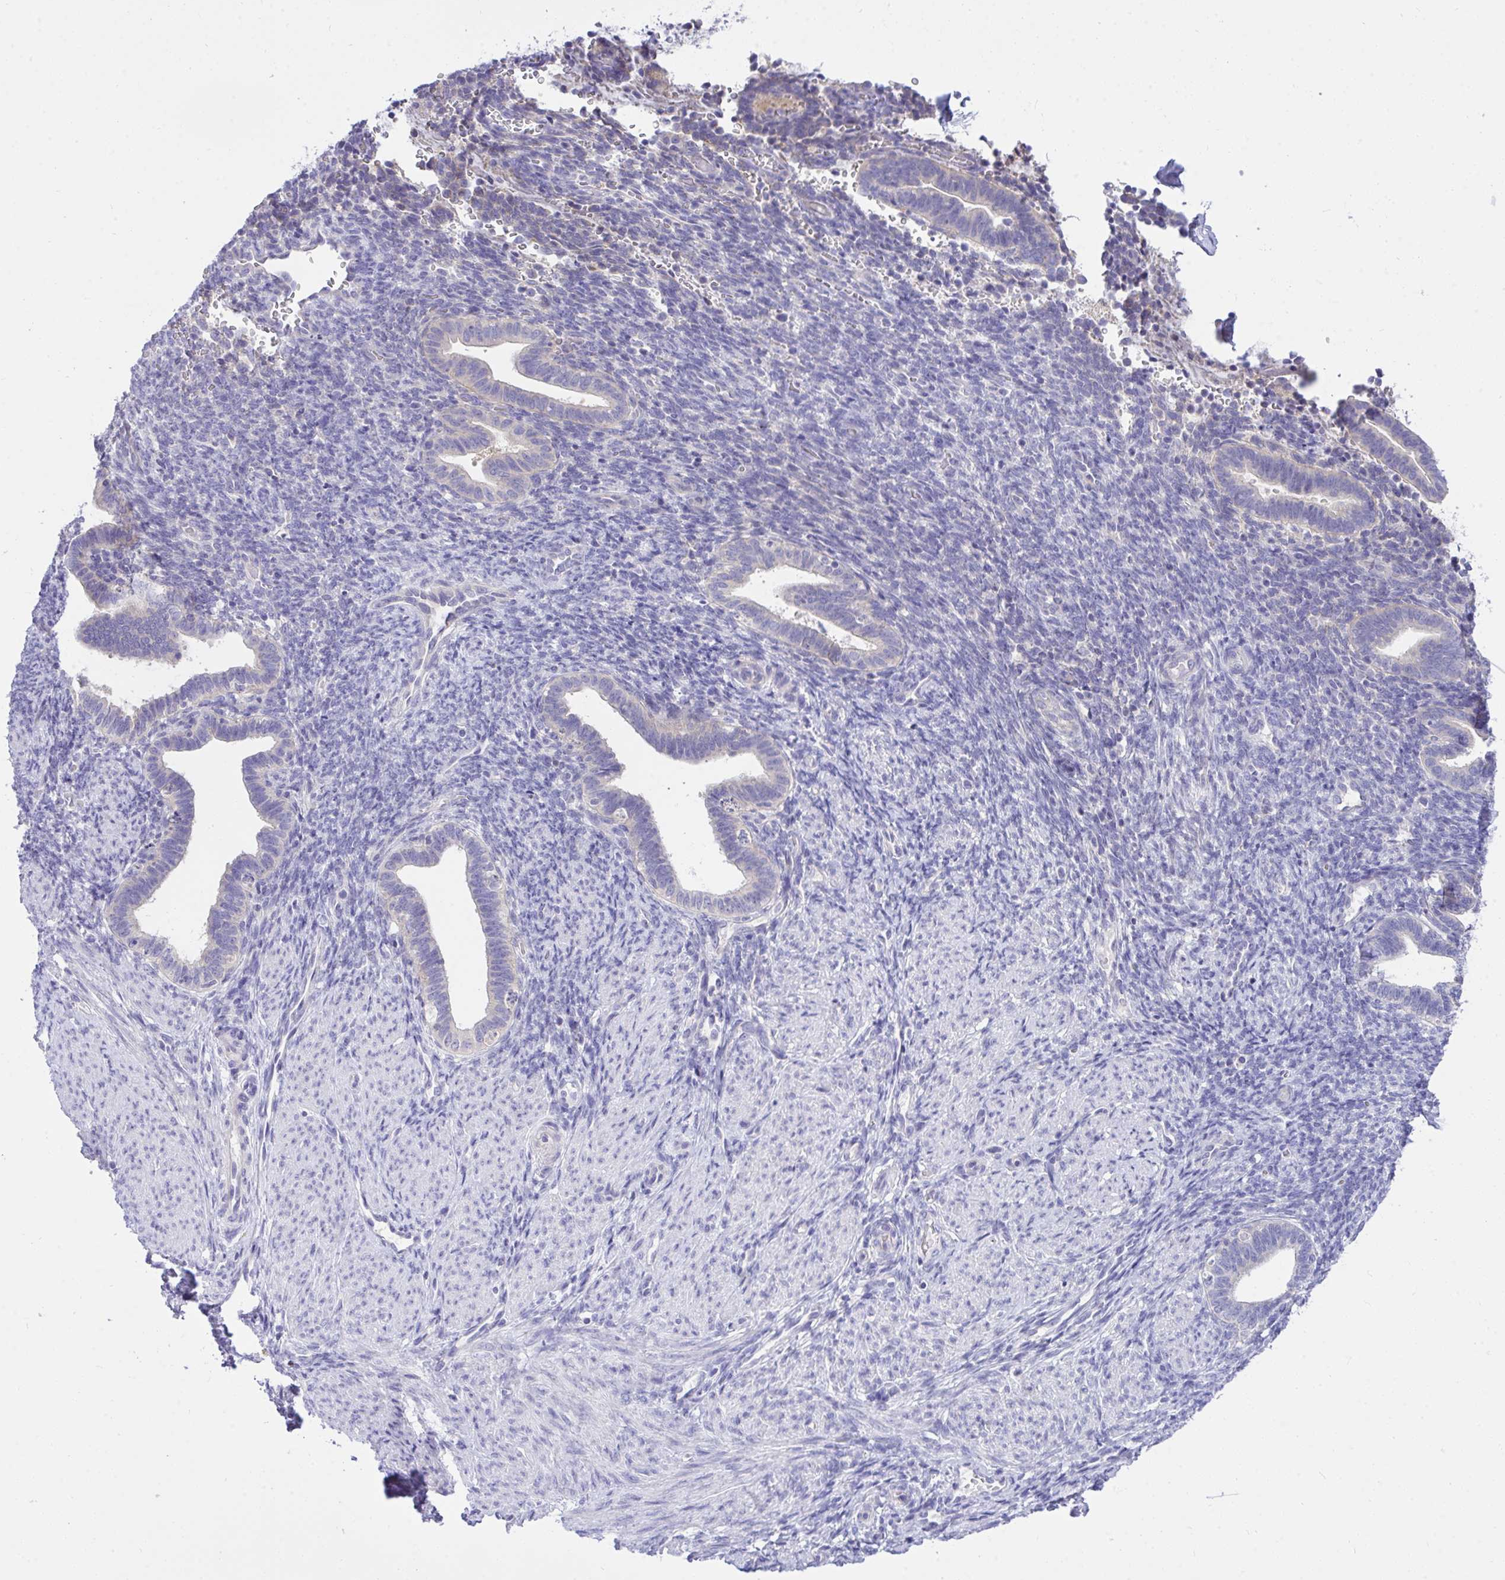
{"staining": {"intensity": "negative", "quantity": "none", "location": "none"}, "tissue": "endometrium", "cell_type": "Cells in endometrial stroma", "image_type": "normal", "snomed": [{"axis": "morphology", "description": "Normal tissue, NOS"}, {"axis": "topography", "description": "Endometrium"}], "caption": "This is an IHC histopathology image of unremarkable human endometrium. There is no positivity in cells in endometrial stroma.", "gene": "TLN2", "patient": {"sex": "female", "age": 34}}